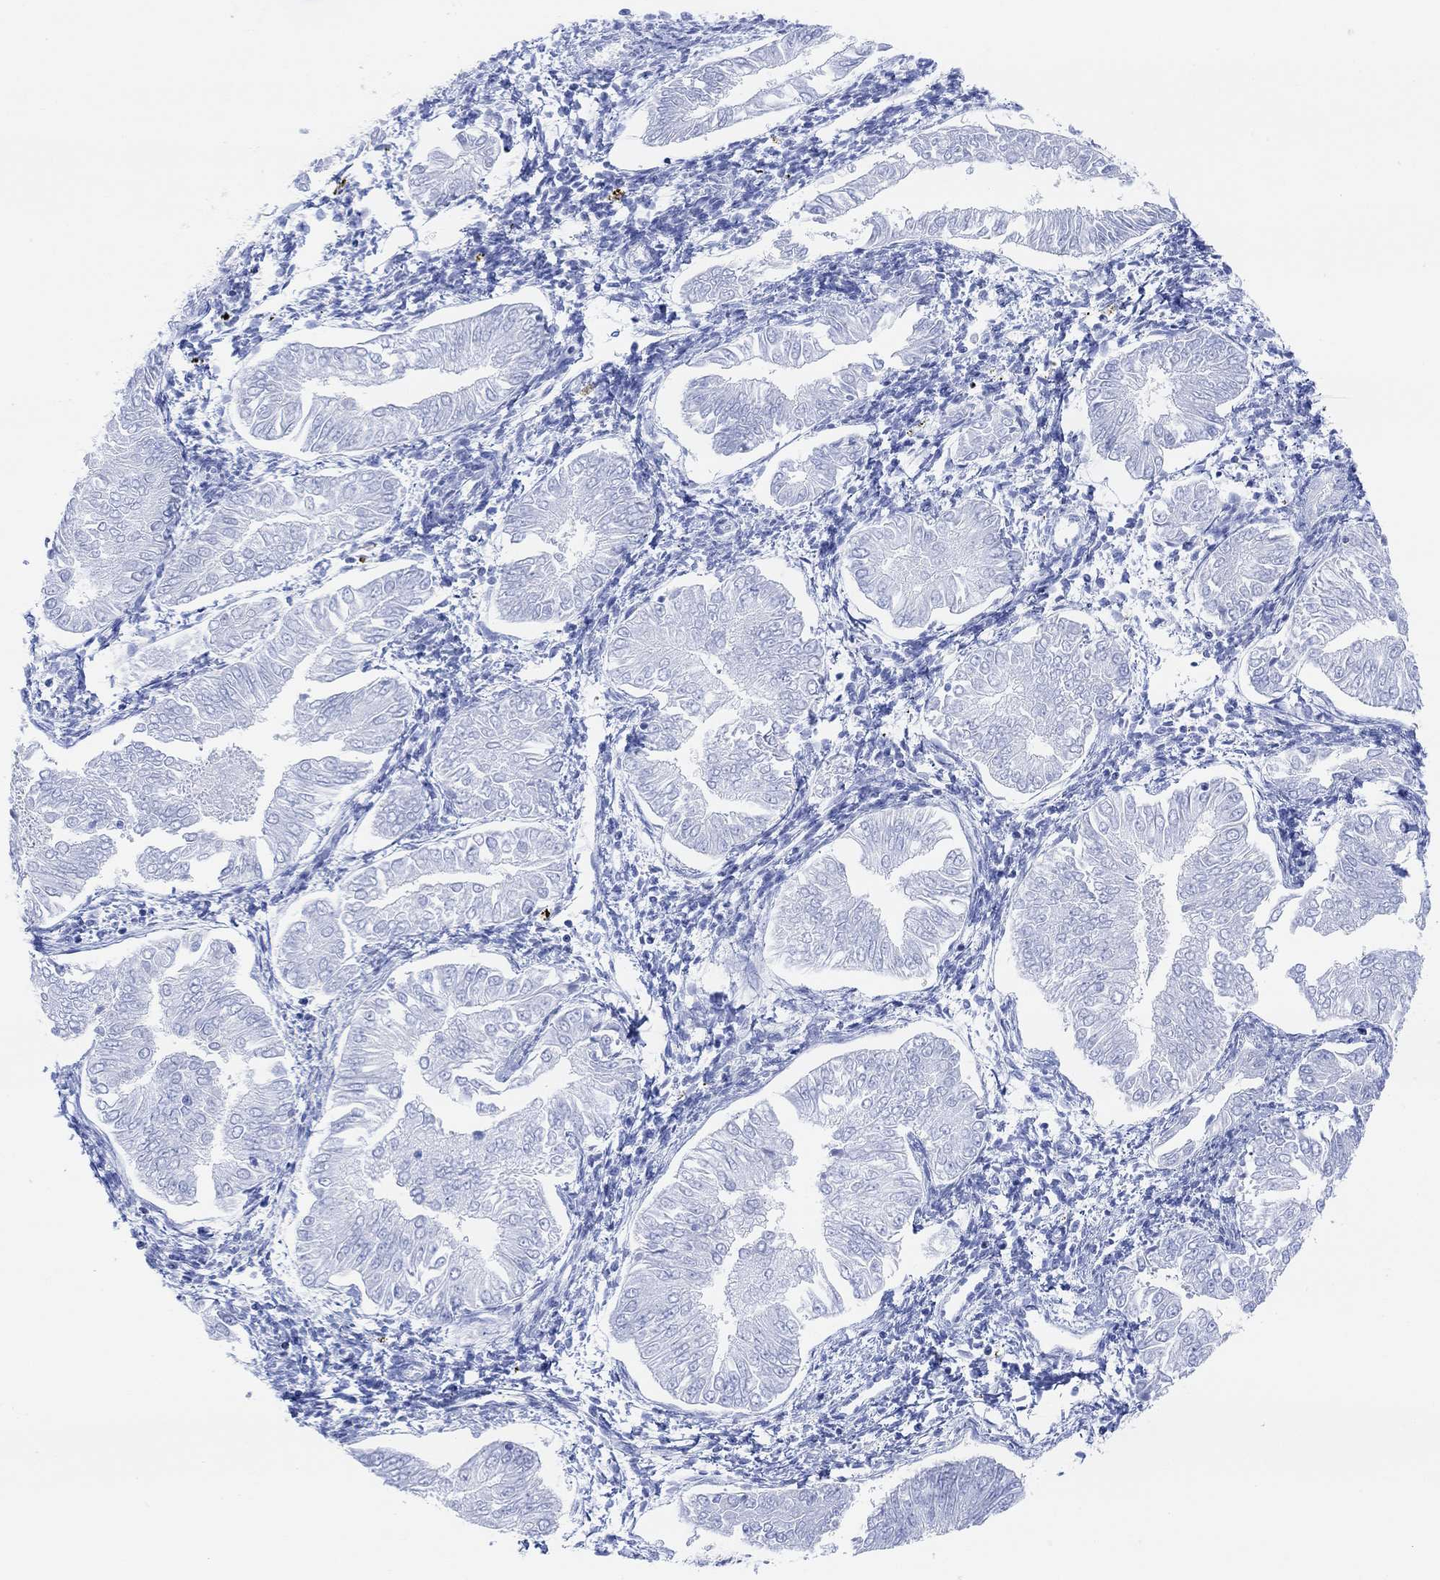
{"staining": {"intensity": "negative", "quantity": "none", "location": "none"}, "tissue": "endometrial cancer", "cell_type": "Tumor cells", "image_type": "cancer", "snomed": [{"axis": "morphology", "description": "Adenocarcinoma, NOS"}, {"axis": "topography", "description": "Endometrium"}], "caption": "High magnification brightfield microscopy of endometrial adenocarcinoma stained with DAB (3,3'-diaminobenzidine) (brown) and counterstained with hematoxylin (blue): tumor cells show no significant staining.", "gene": "GPR65", "patient": {"sex": "female", "age": 53}}